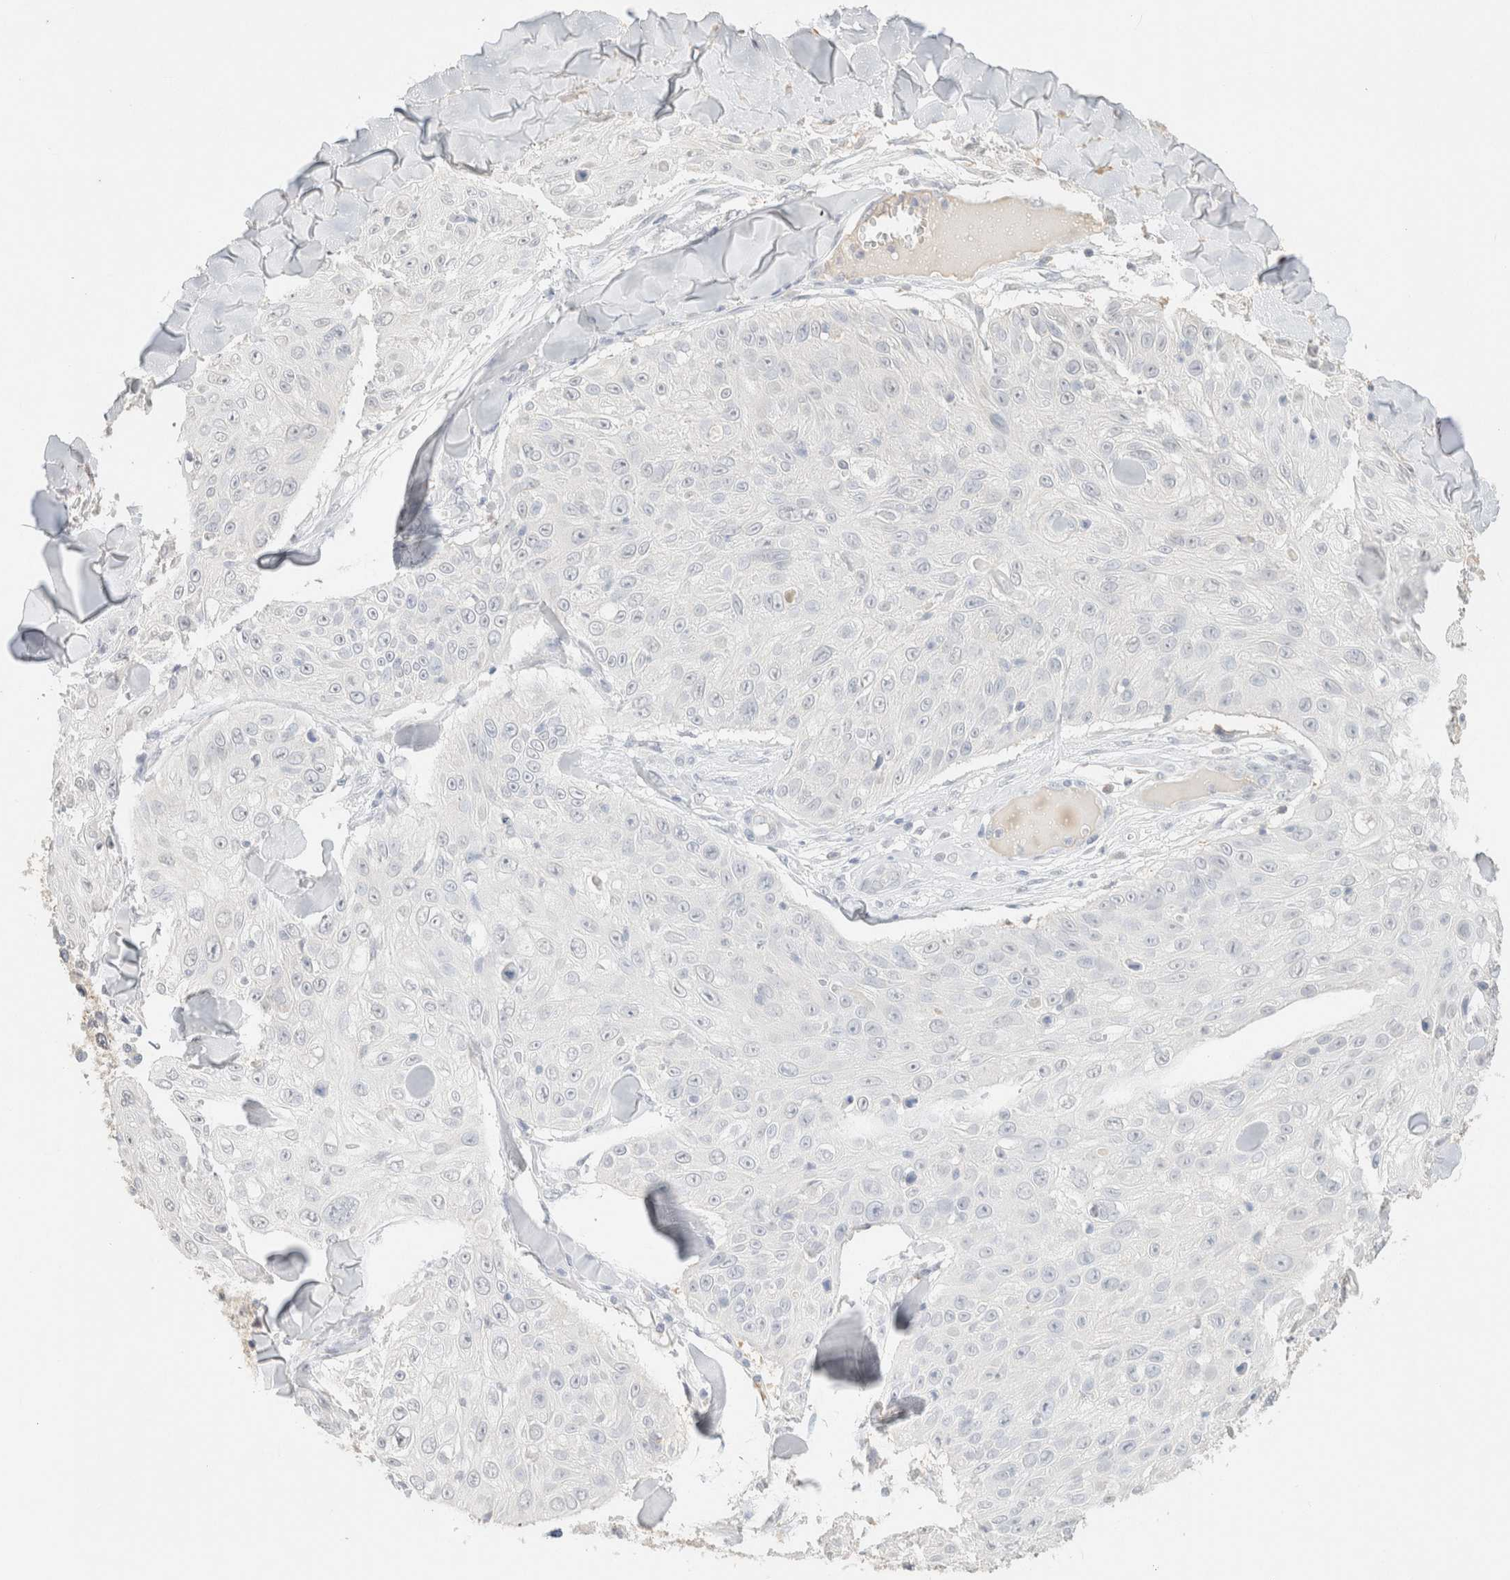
{"staining": {"intensity": "negative", "quantity": "none", "location": "none"}, "tissue": "skin cancer", "cell_type": "Tumor cells", "image_type": "cancer", "snomed": [{"axis": "morphology", "description": "Squamous cell carcinoma, NOS"}, {"axis": "topography", "description": "Skin"}], "caption": "High magnification brightfield microscopy of squamous cell carcinoma (skin) stained with DAB (3,3'-diaminobenzidine) (brown) and counterstained with hematoxylin (blue): tumor cells show no significant expression.", "gene": "CPA1", "patient": {"sex": "male", "age": 86}}